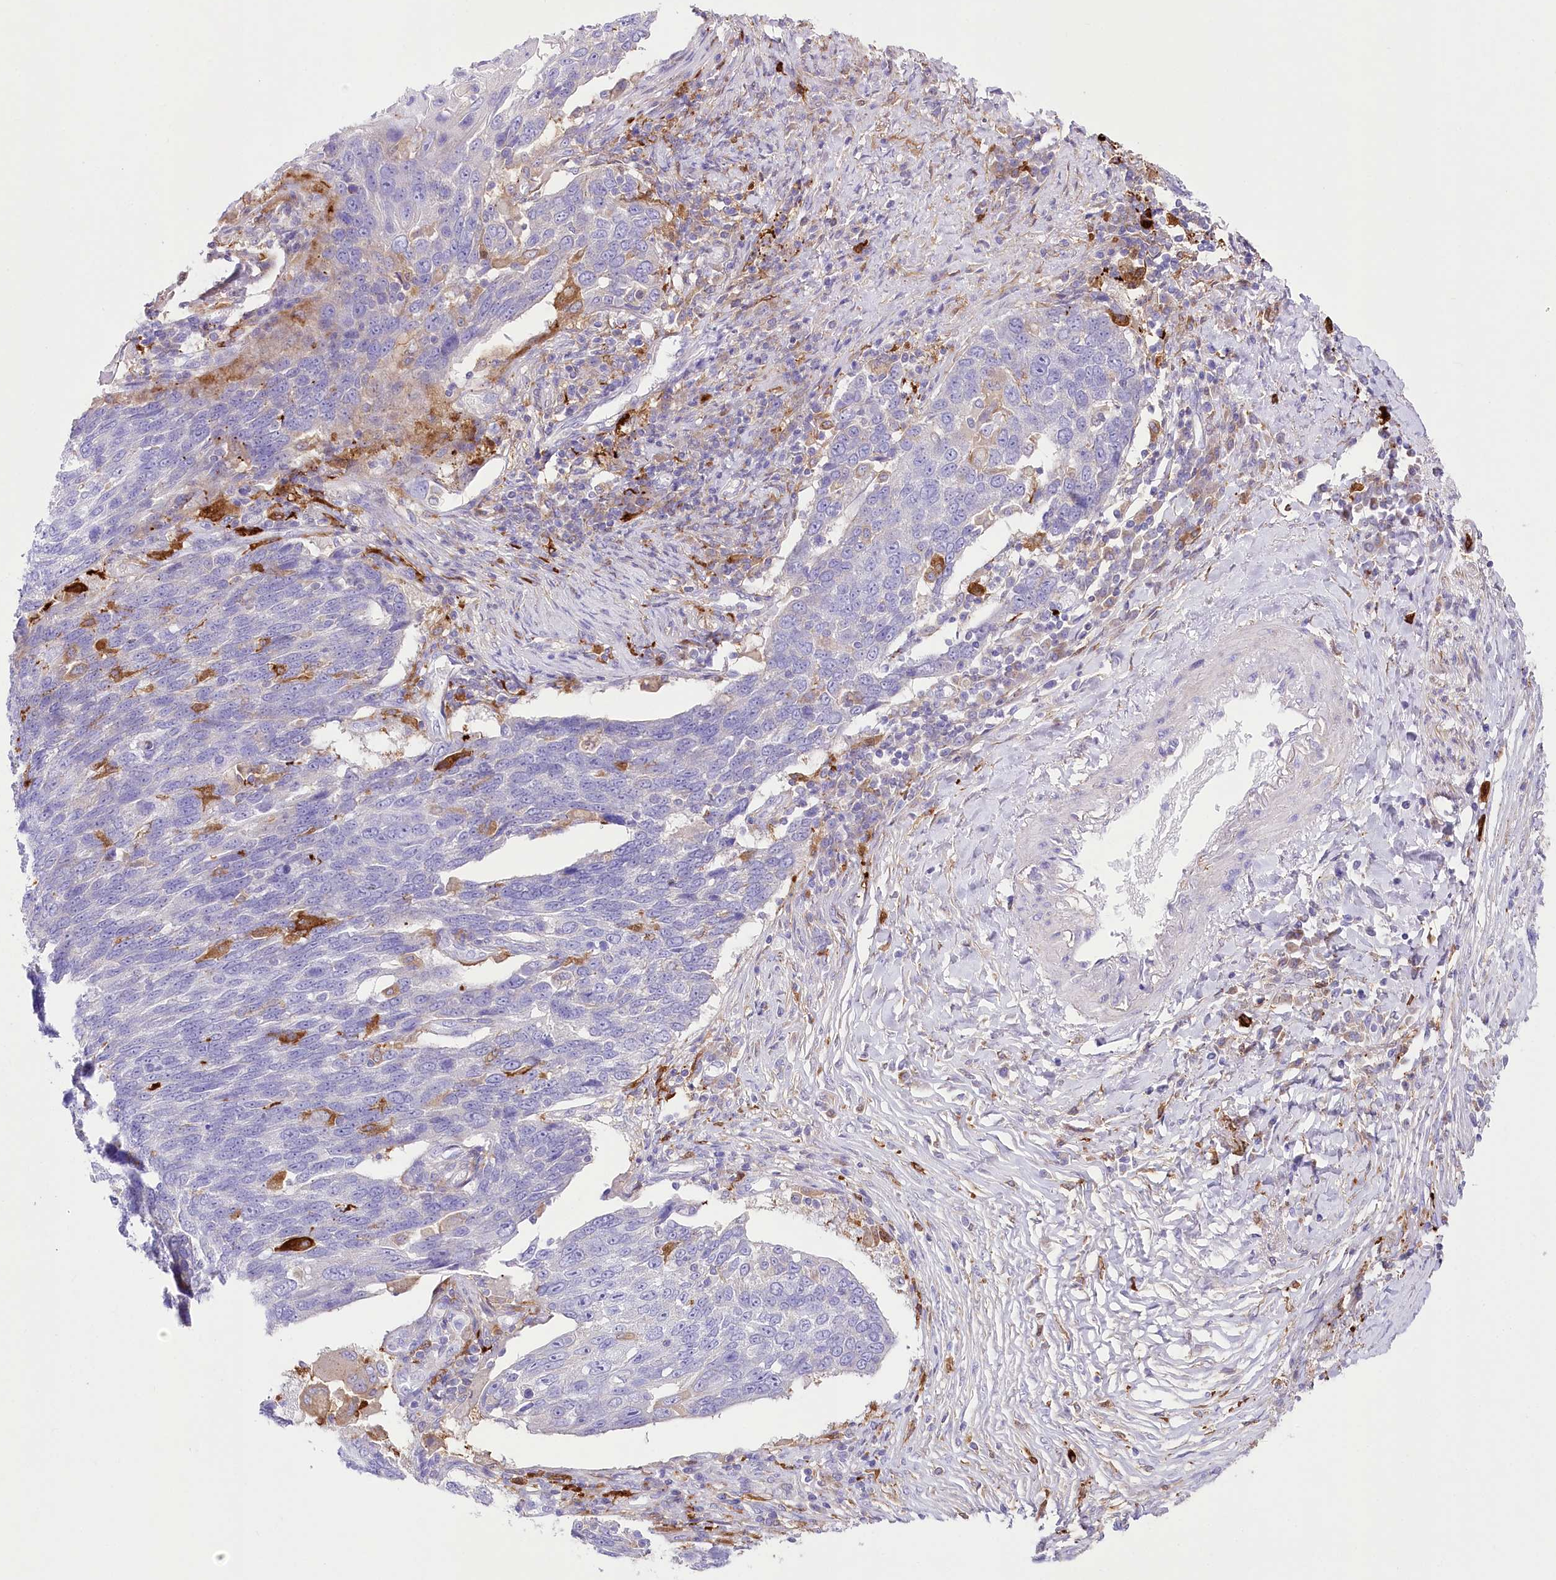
{"staining": {"intensity": "negative", "quantity": "none", "location": "none"}, "tissue": "lung cancer", "cell_type": "Tumor cells", "image_type": "cancer", "snomed": [{"axis": "morphology", "description": "Squamous cell carcinoma, NOS"}, {"axis": "topography", "description": "Lung"}], "caption": "This is an immunohistochemistry (IHC) histopathology image of human lung squamous cell carcinoma. There is no positivity in tumor cells.", "gene": "DNAJC19", "patient": {"sex": "male", "age": 66}}